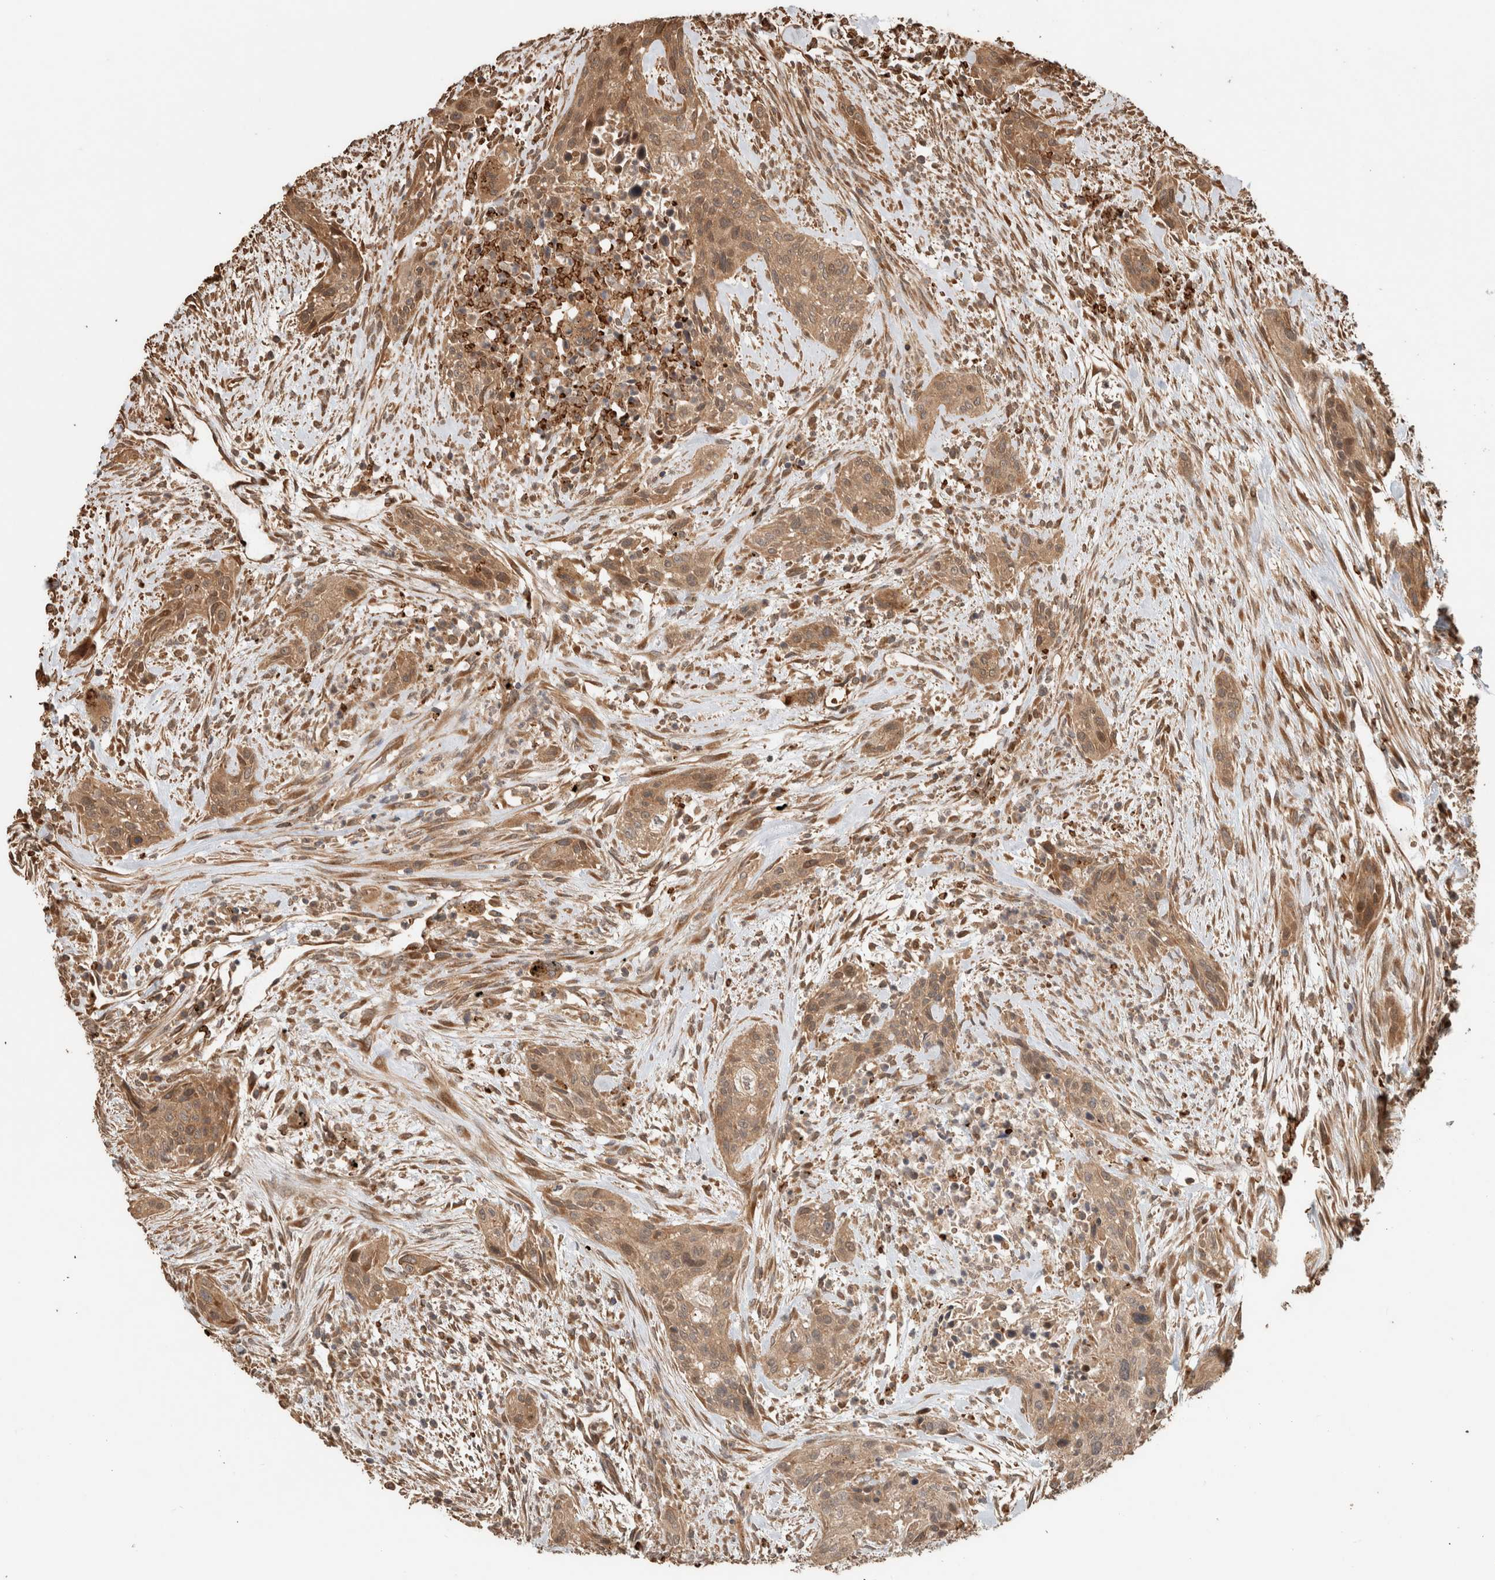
{"staining": {"intensity": "moderate", "quantity": ">75%", "location": "cytoplasmic/membranous"}, "tissue": "urothelial cancer", "cell_type": "Tumor cells", "image_type": "cancer", "snomed": [{"axis": "morphology", "description": "Urothelial carcinoma, High grade"}, {"axis": "topography", "description": "Urinary bladder"}], "caption": "Protein analysis of urothelial cancer tissue exhibits moderate cytoplasmic/membranous positivity in about >75% of tumor cells.", "gene": "OTUD6B", "patient": {"sex": "male", "age": 35}}